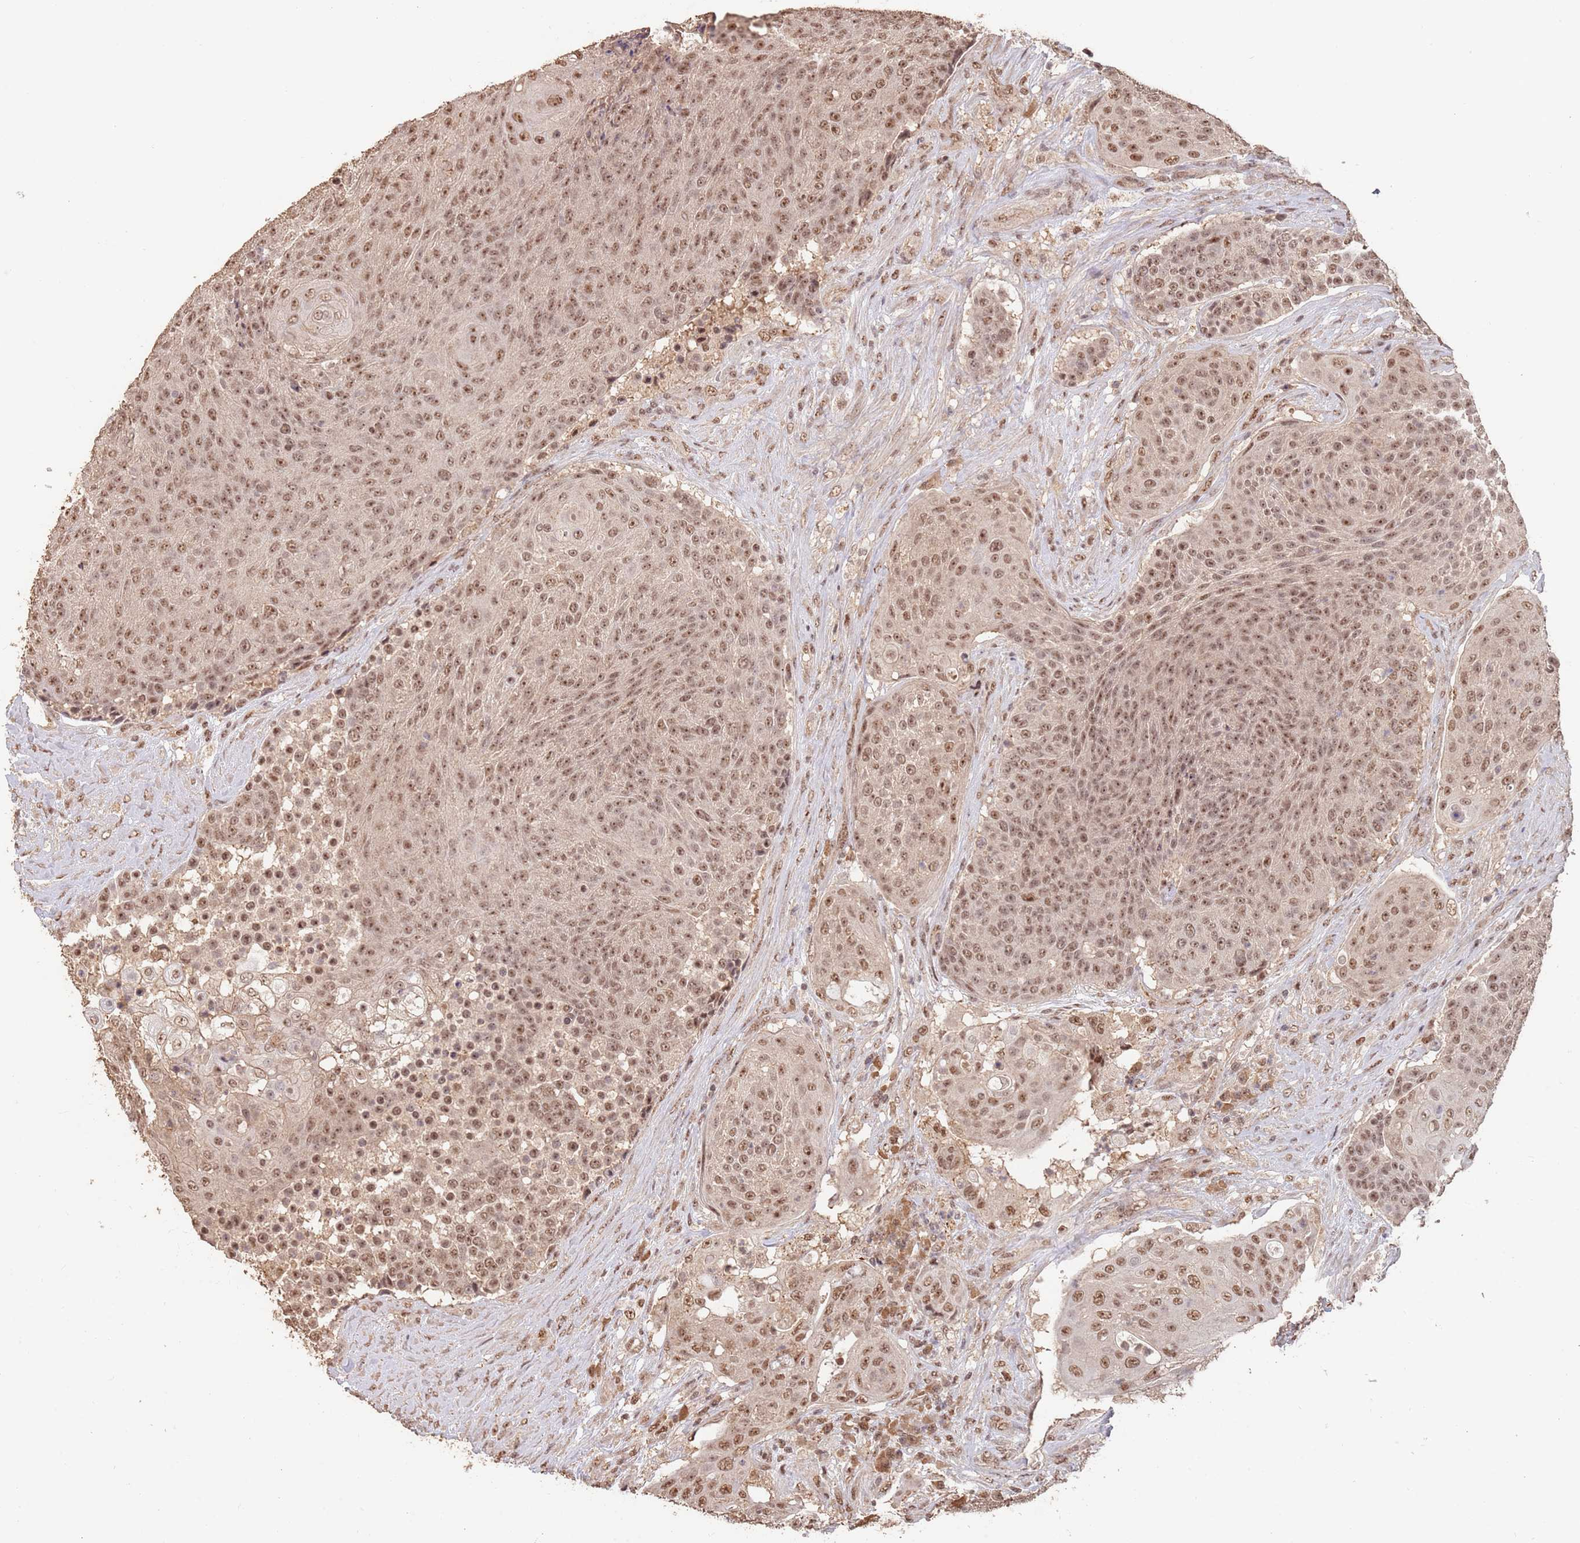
{"staining": {"intensity": "moderate", "quantity": ">75%", "location": "nuclear"}, "tissue": "urothelial cancer", "cell_type": "Tumor cells", "image_type": "cancer", "snomed": [{"axis": "morphology", "description": "Urothelial carcinoma, High grade"}, {"axis": "topography", "description": "Urinary bladder"}], "caption": "Urothelial cancer was stained to show a protein in brown. There is medium levels of moderate nuclear staining in about >75% of tumor cells.", "gene": "RFXANK", "patient": {"sex": "female", "age": 63}}